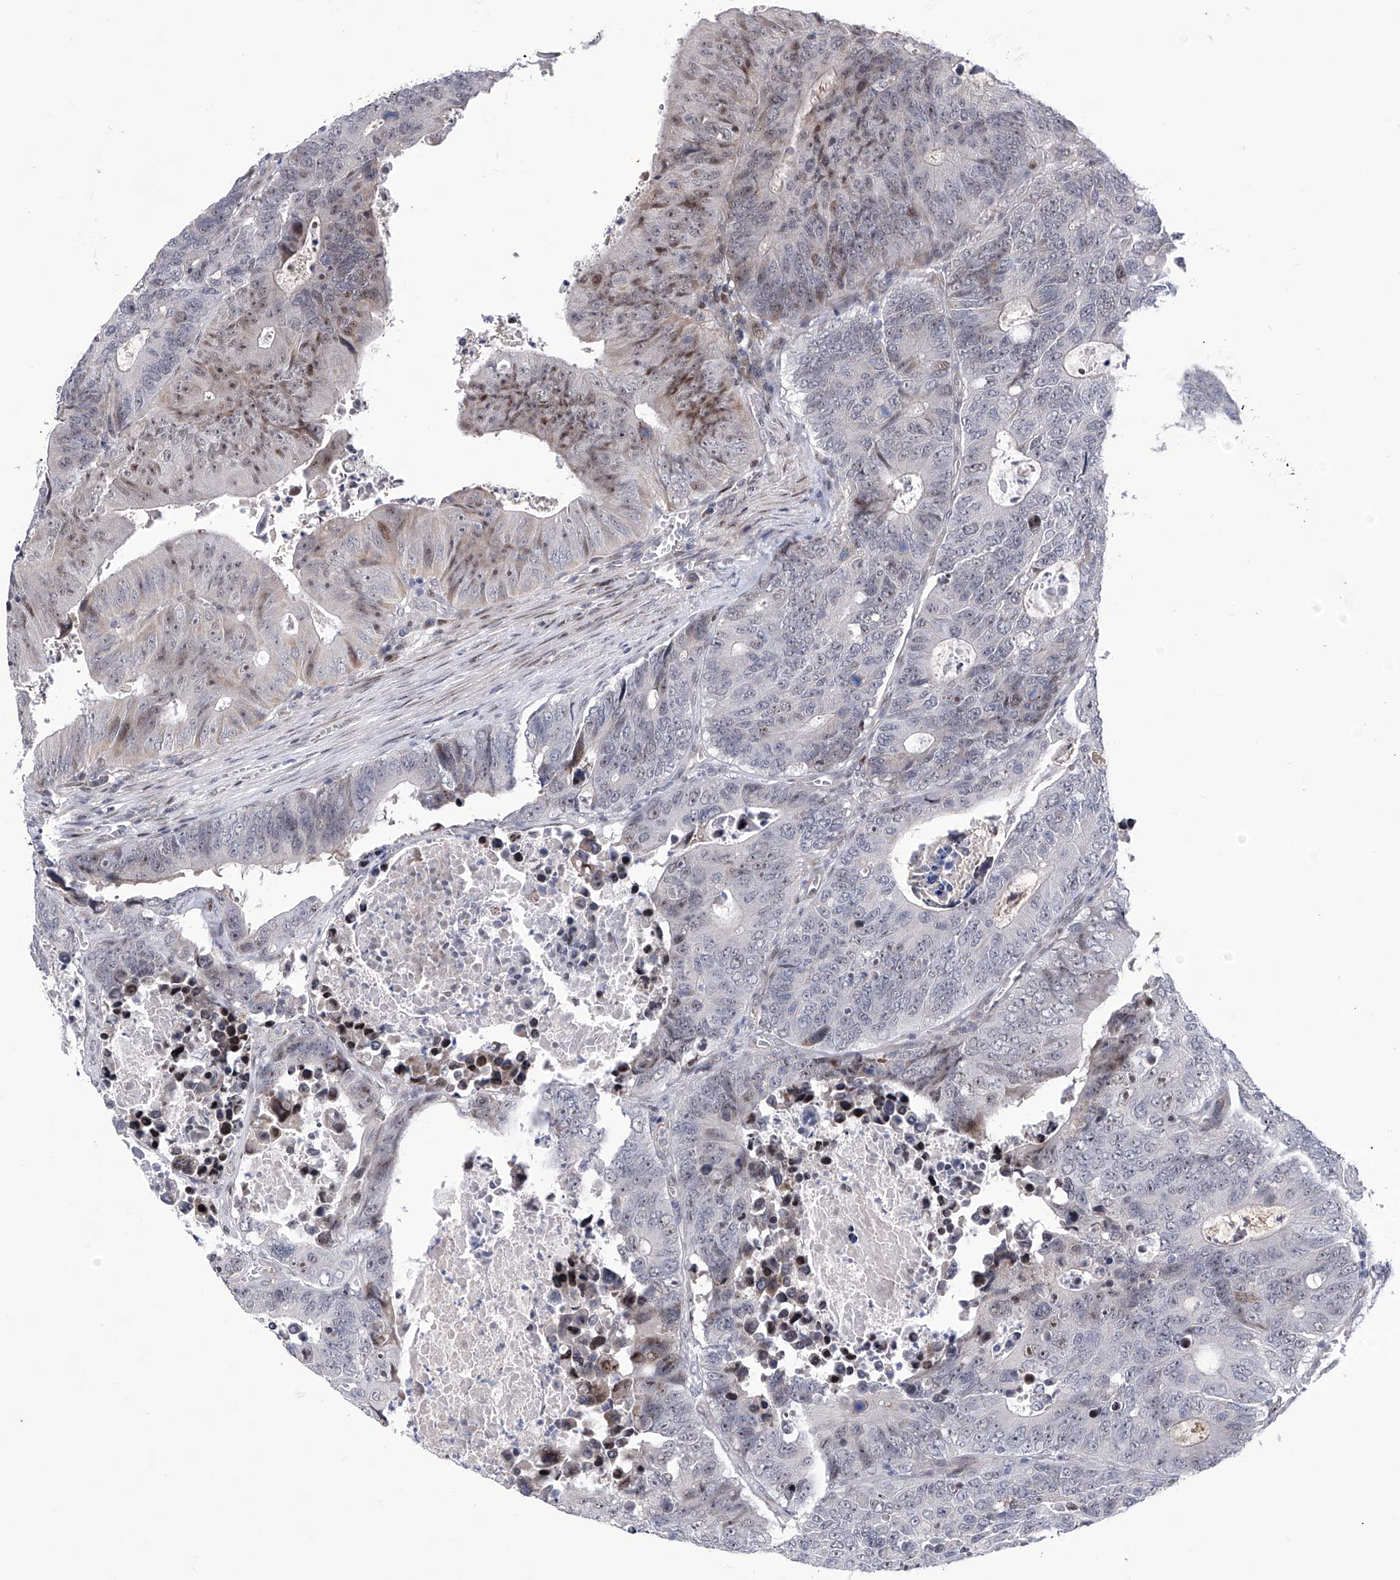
{"staining": {"intensity": "moderate", "quantity": "<25%", "location": "nuclear"}, "tissue": "colorectal cancer", "cell_type": "Tumor cells", "image_type": "cancer", "snomed": [{"axis": "morphology", "description": "Adenocarcinoma, NOS"}, {"axis": "topography", "description": "Colon"}], "caption": "This histopathology image demonstrates immunohistochemistry staining of human colorectal cancer, with low moderate nuclear staining in approximately <25% of tumor cells.", "gene": "NUFIP1", "patient": {"sex": "male", "age": 87}}